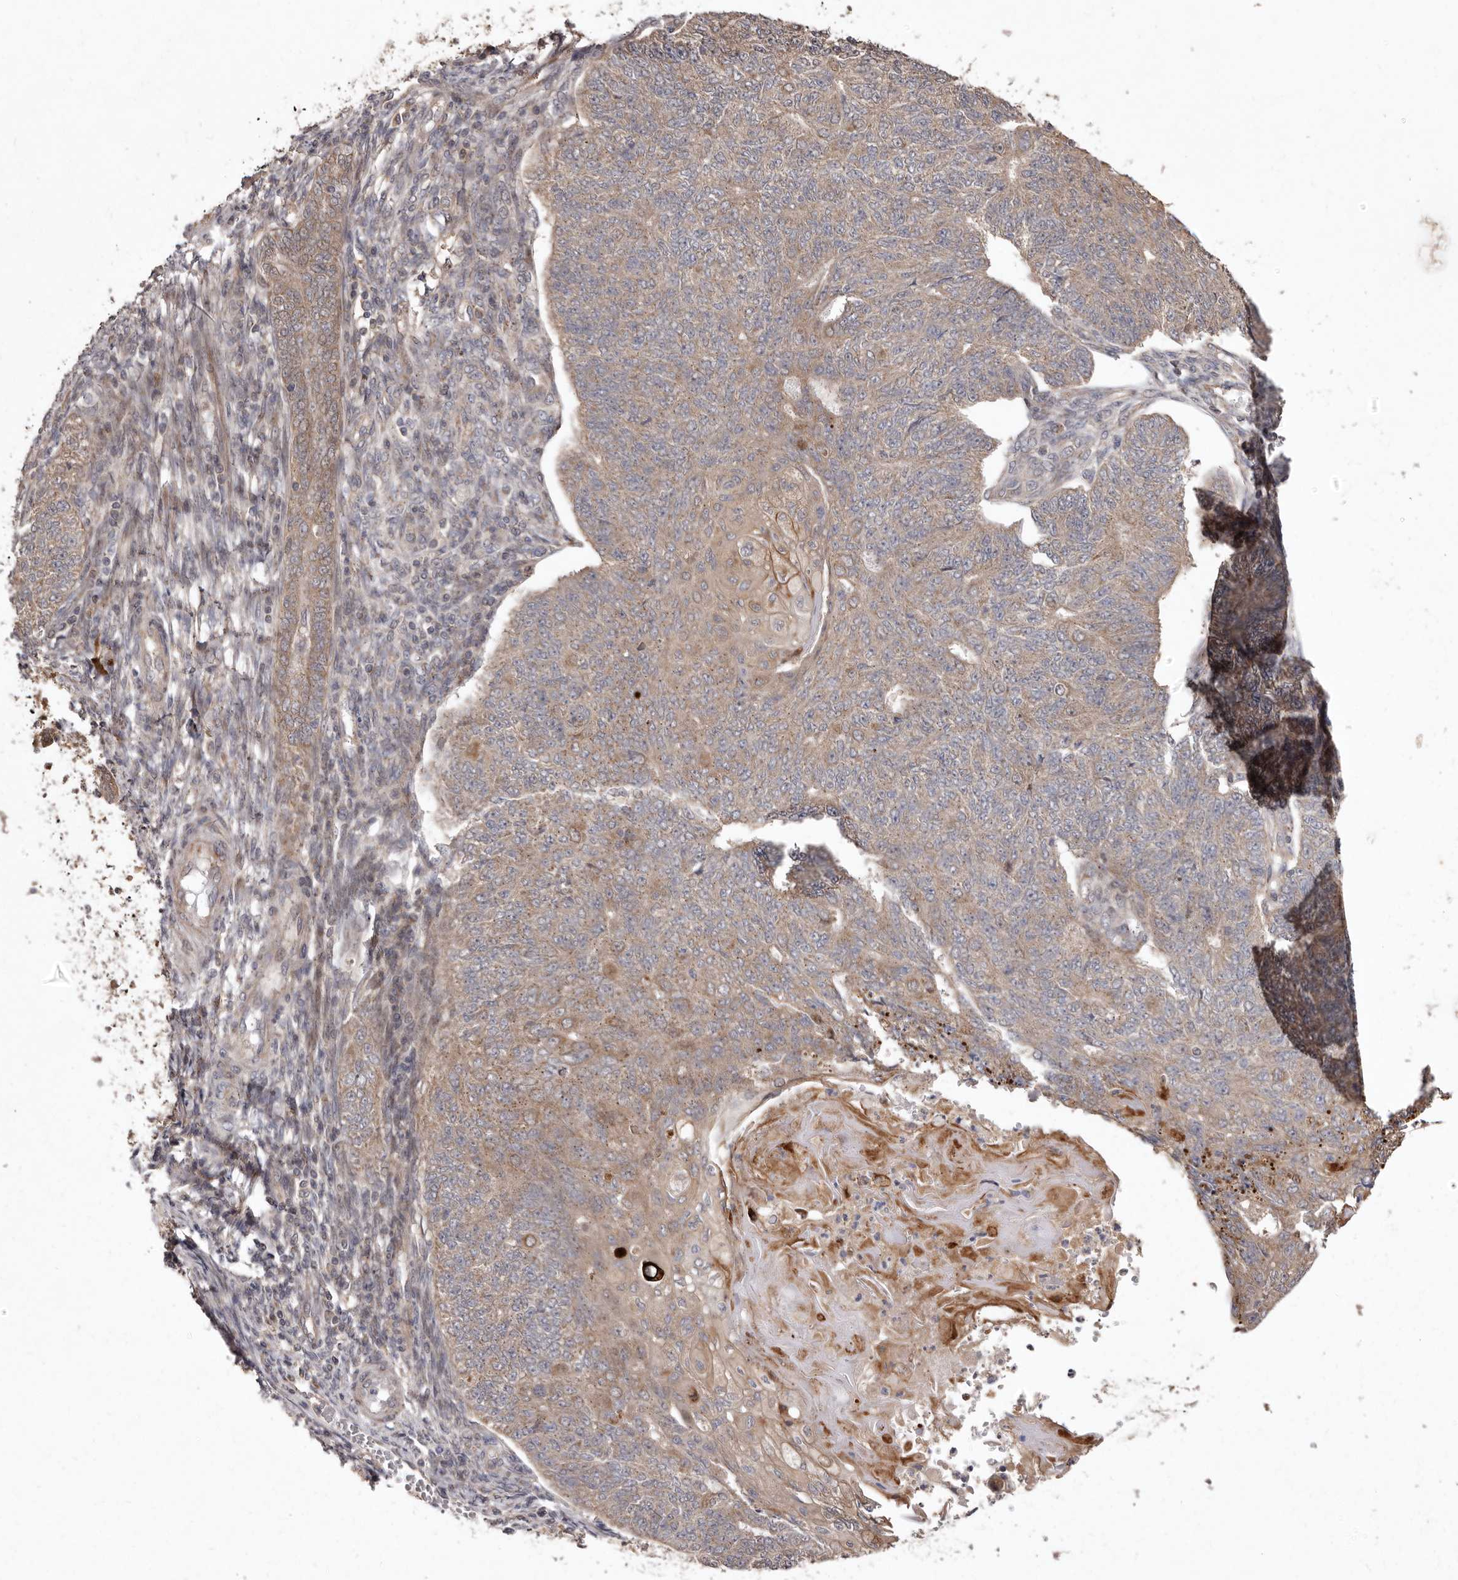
{"staining": {"intensity": "moderate", "quantity": ">75%", "location": "cytoplasmic/membranous"}, "tissue": "endometrial cancer", "cell_type": "Tumor cells", "image_type": "cancer", "snomed": [{"axis": "morphology", "description": "Adenocarcinoma, NOS"}, {"axis": "topography", "description": "Endometrium"}], "caption": "Moderate cytoplasmic/membranous protein expression is present in approximately >75% of tumor cells in endometrial adenocarcinoma.", "gene": "FLAD1", "patient": {"sex": "female", "age": 32}}